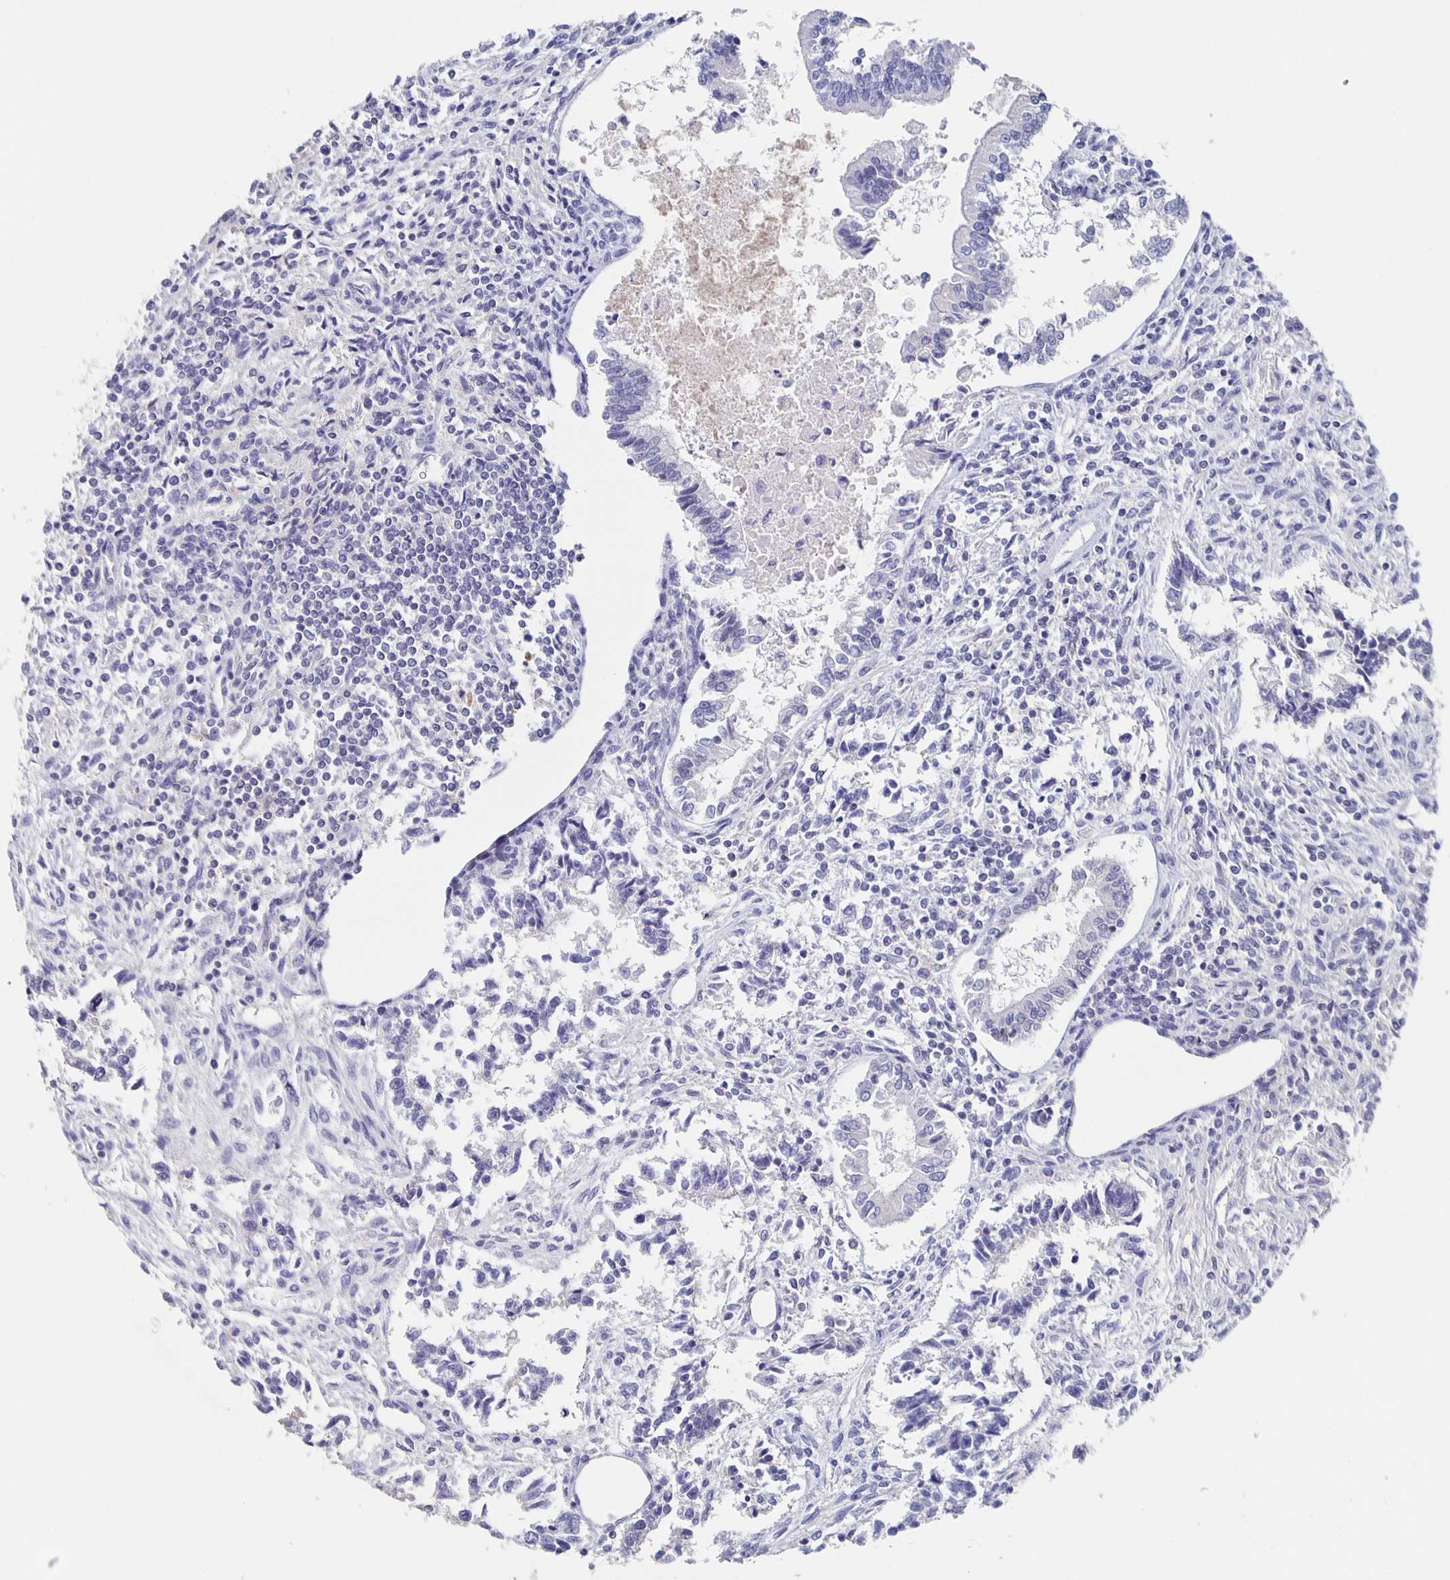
{"staining": {"intensity": "negative", "quantity": "none", "location": "none"}, "tissue": "testis cancer", "cell_type": "Tumor cells", "image_type": "cancer", "snomed": [{"axis": "morphology", "description": "Carcinoma, Embryonal, NOS"}, {"axis": "topography", "description": "Testis"}], "caption": "Immunohistochemistry (IHC) micrograph of human testis embryonal carcinoma stained for a protein (brown), which shows no staining in tumor cells. (Immunohistochemistry, brightfield microscopy, high magnification).", "gene": "CACNA2D2", "patient": {"sex": "male", "age": 37}}